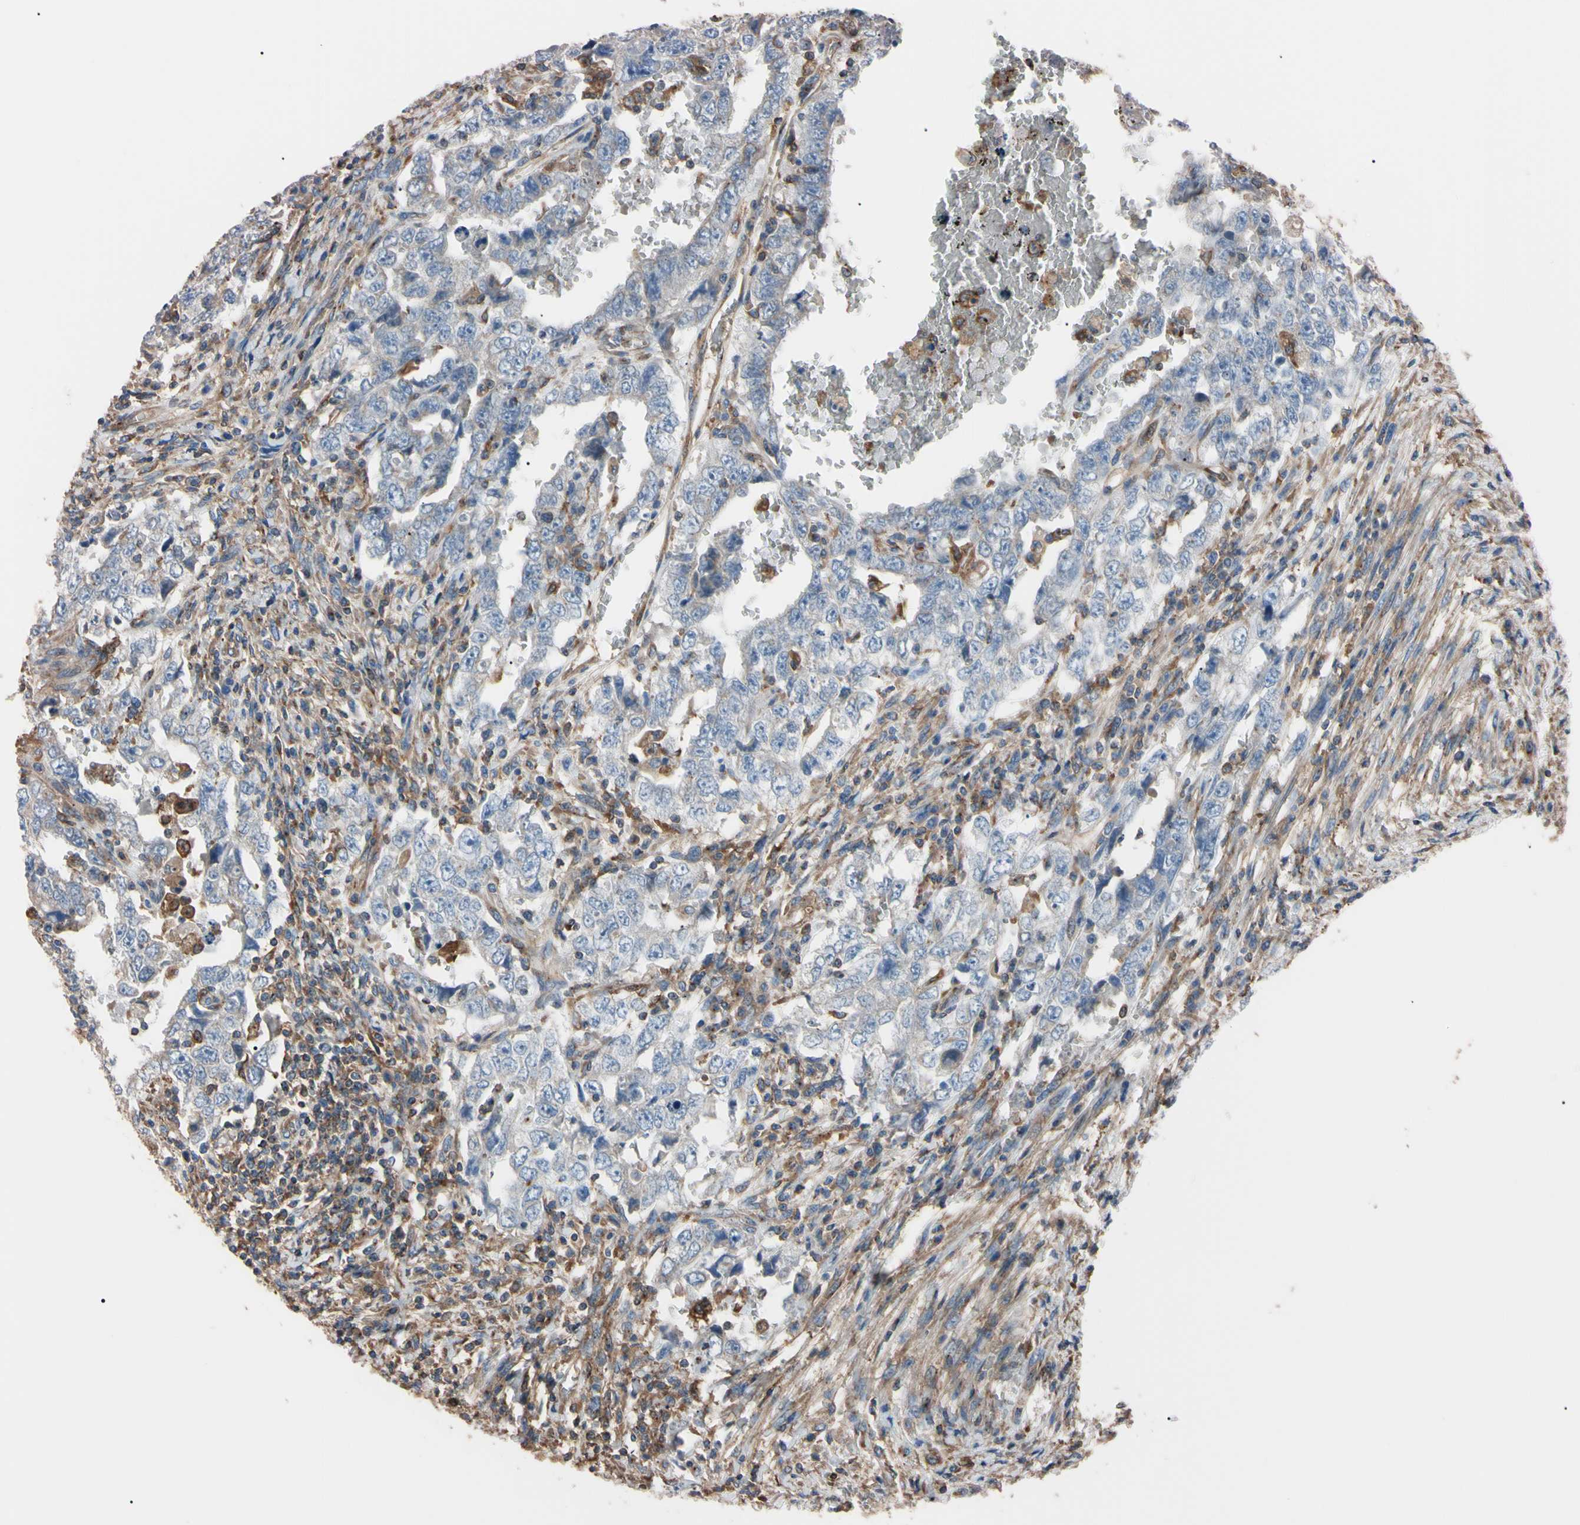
{"staining": {"intensity": "weak", "quantity": "25%-75%", "location": "cytoplasmic/membranous"}, "tissue": "testis cancer", "cell_type": "Tumor cells", "image_type": "cancer", "snomed": [{"axis": "morphology", "description": "Carcinoma, Embryonal, NOS"}, {"axis": "topography", "description": "Testis"}], "caption": "The micrograph reveals immunohistochemical staining of testis embryonal carcinoma. There is weak cytoplasmic/membranous positivity is seen in about 25%-75% of tumor cells.", "gene": "PRKACA", "patient": {"sex": "male", "age": 26}}